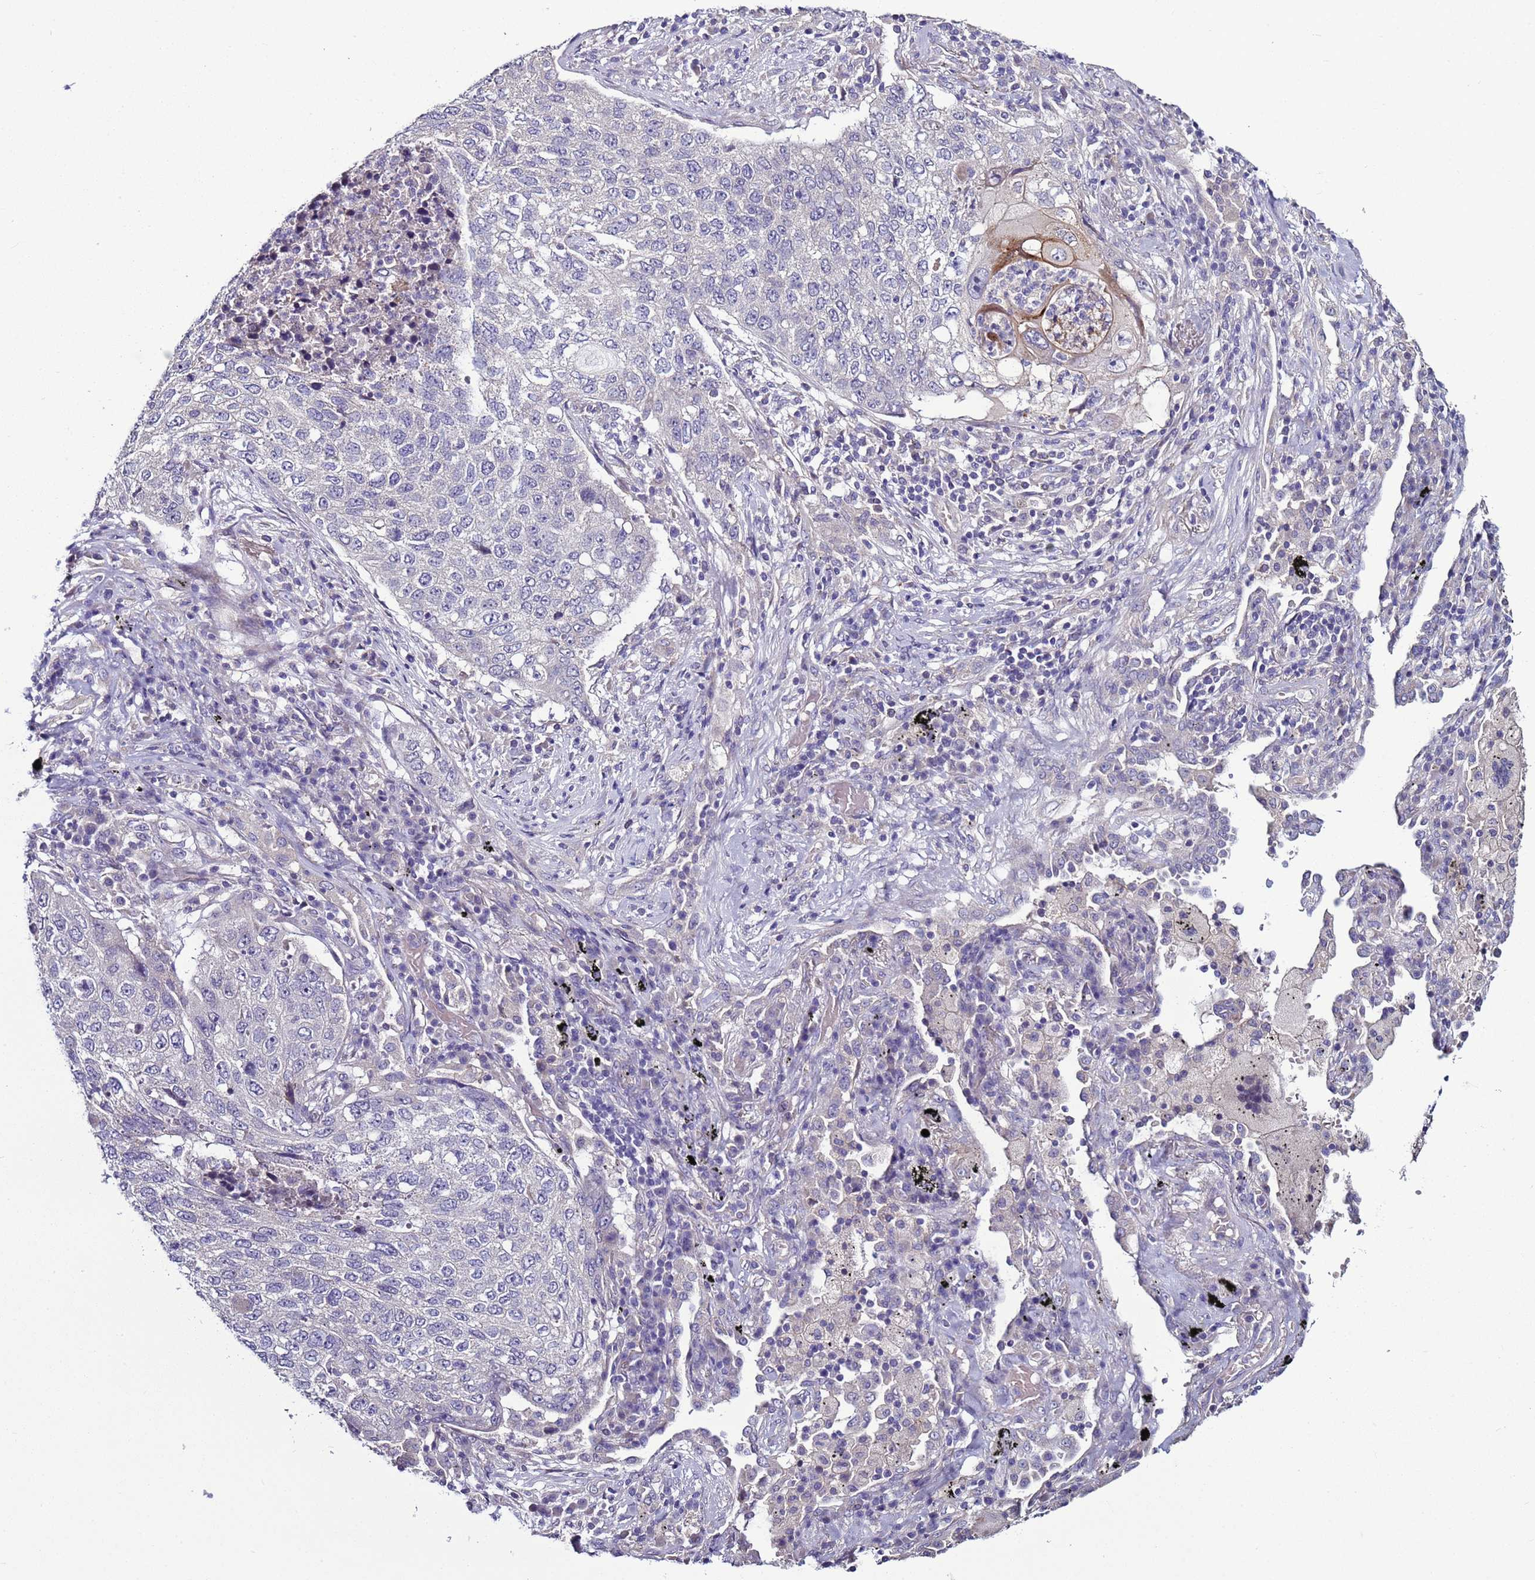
{"staining": {"intensity": "negative", "quantity": "none", "location": "none"}, "tissue": "lung cancer", "cell_type": "Tumor cells", "image_type": "cancer", "snomed": [{"axis": "morphology", "description": "Squamous cell carcinoma, NOS"}, {"axis": "topography", "description": "Lung"}], "caption": "Micrograph shows no significant protein staining in tumor cells of lung squamous cell carcinoma.", "gene": "RABL2B", "patient": {"sex": "female", "age": 63}}